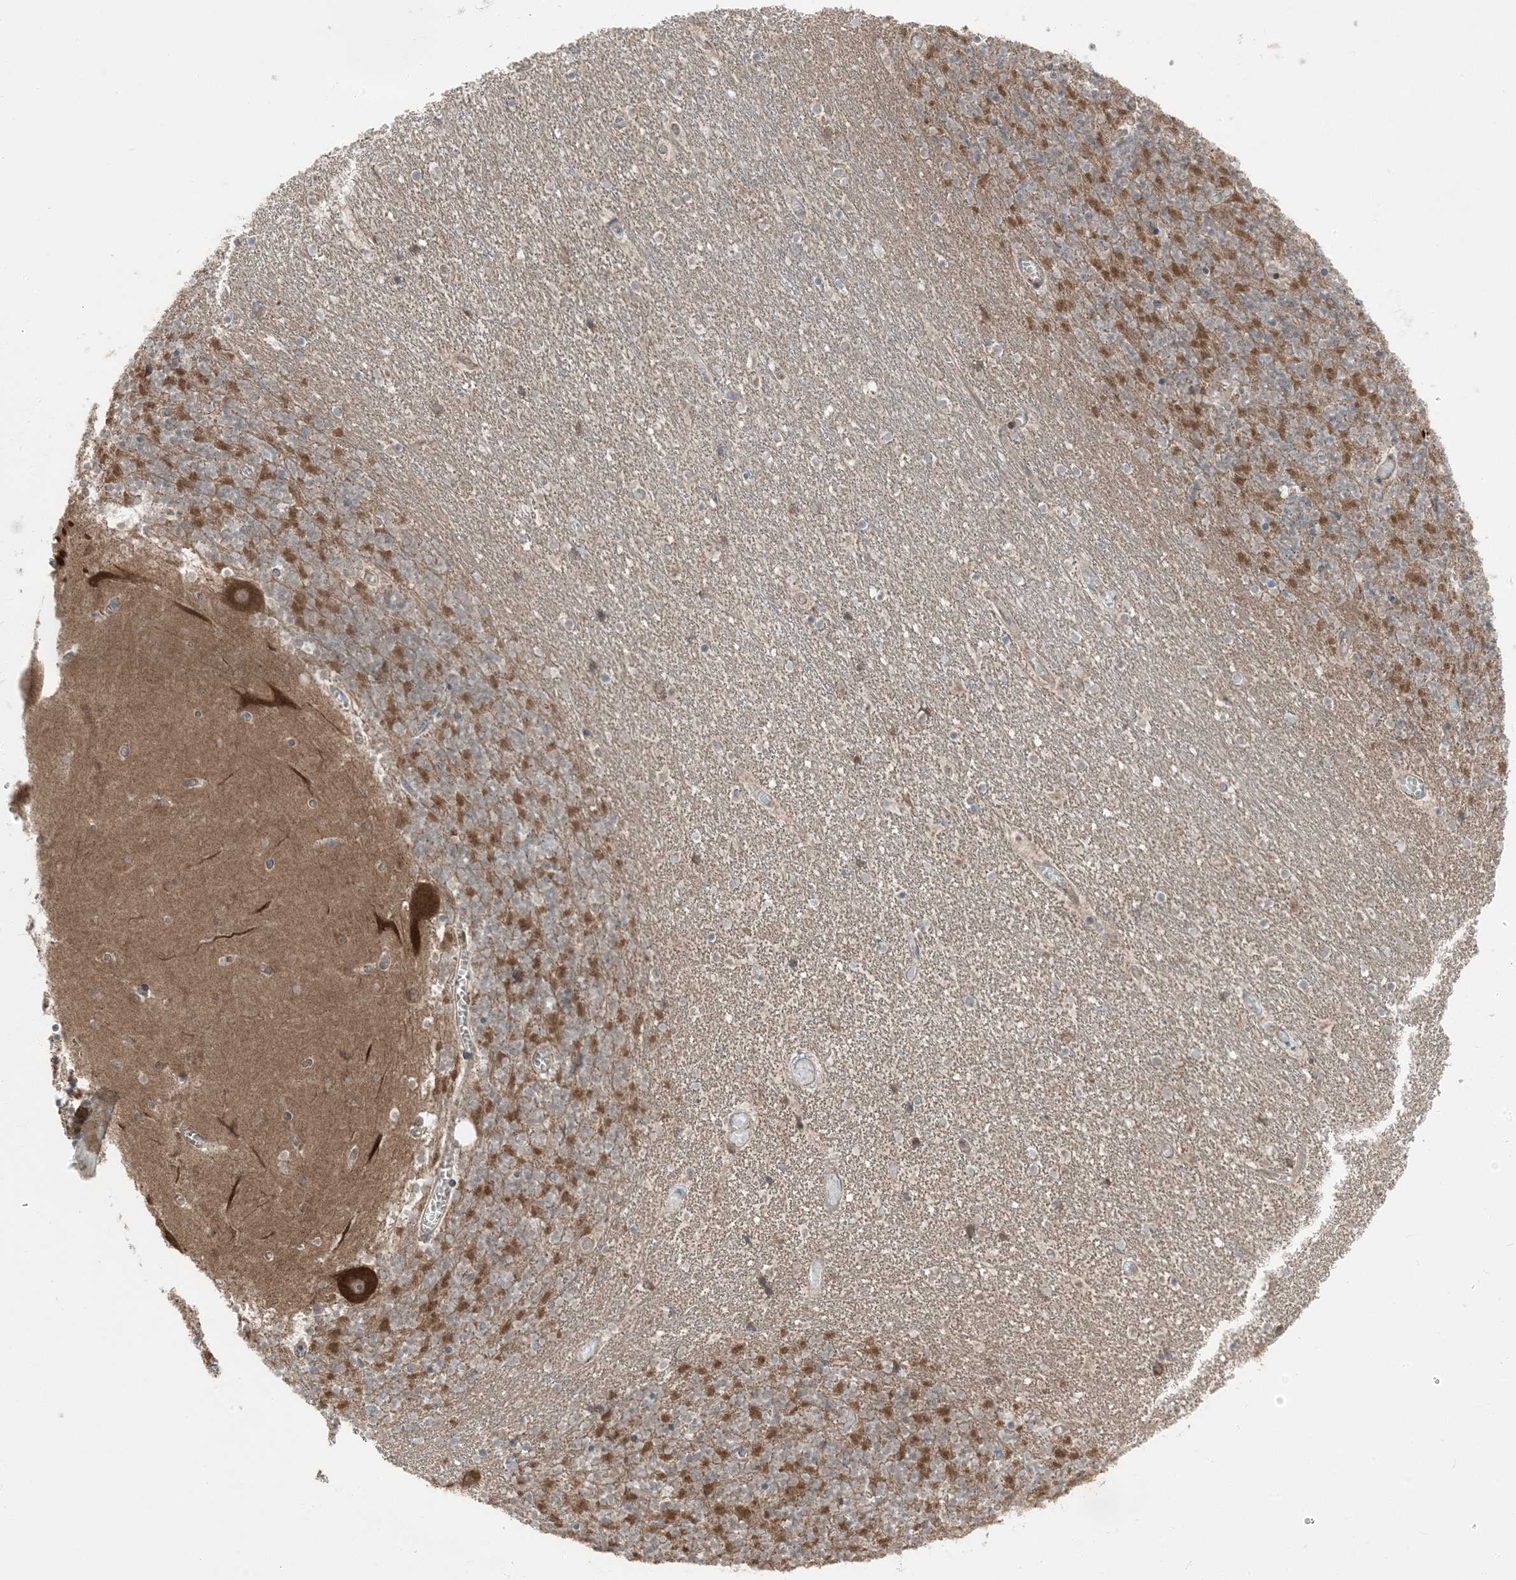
{"staining": {"intensity": "moderate", "quantity": "25%-75%", "location": "cytoplasmic/membranous"}, "tissue": "cerebellum", "cell_type": "Cells in granular layer", "image_type": "normal", "snomed": [{"axis": "morphology", "description": "Normal tissue, NOS"}, {"axis": "topography", "description": "Cerebellum"}], "caption": "Immunohistochemistry (IHC) (DAB (3,3'-diaminobenzidine)) staining of normal human cerebellum exhibits moderate cytoplasmic/membranous protein expression in approximately 25%-75% of cells in granular layer. (Stains: DAB (3,3'-diaminobenzidine) in brown, nuclei in blue, Microscopy: brightfield microscopy at high magnification).", "gene": "RAB3GAP1", "patient": {"sex": "female", "age": 28}}